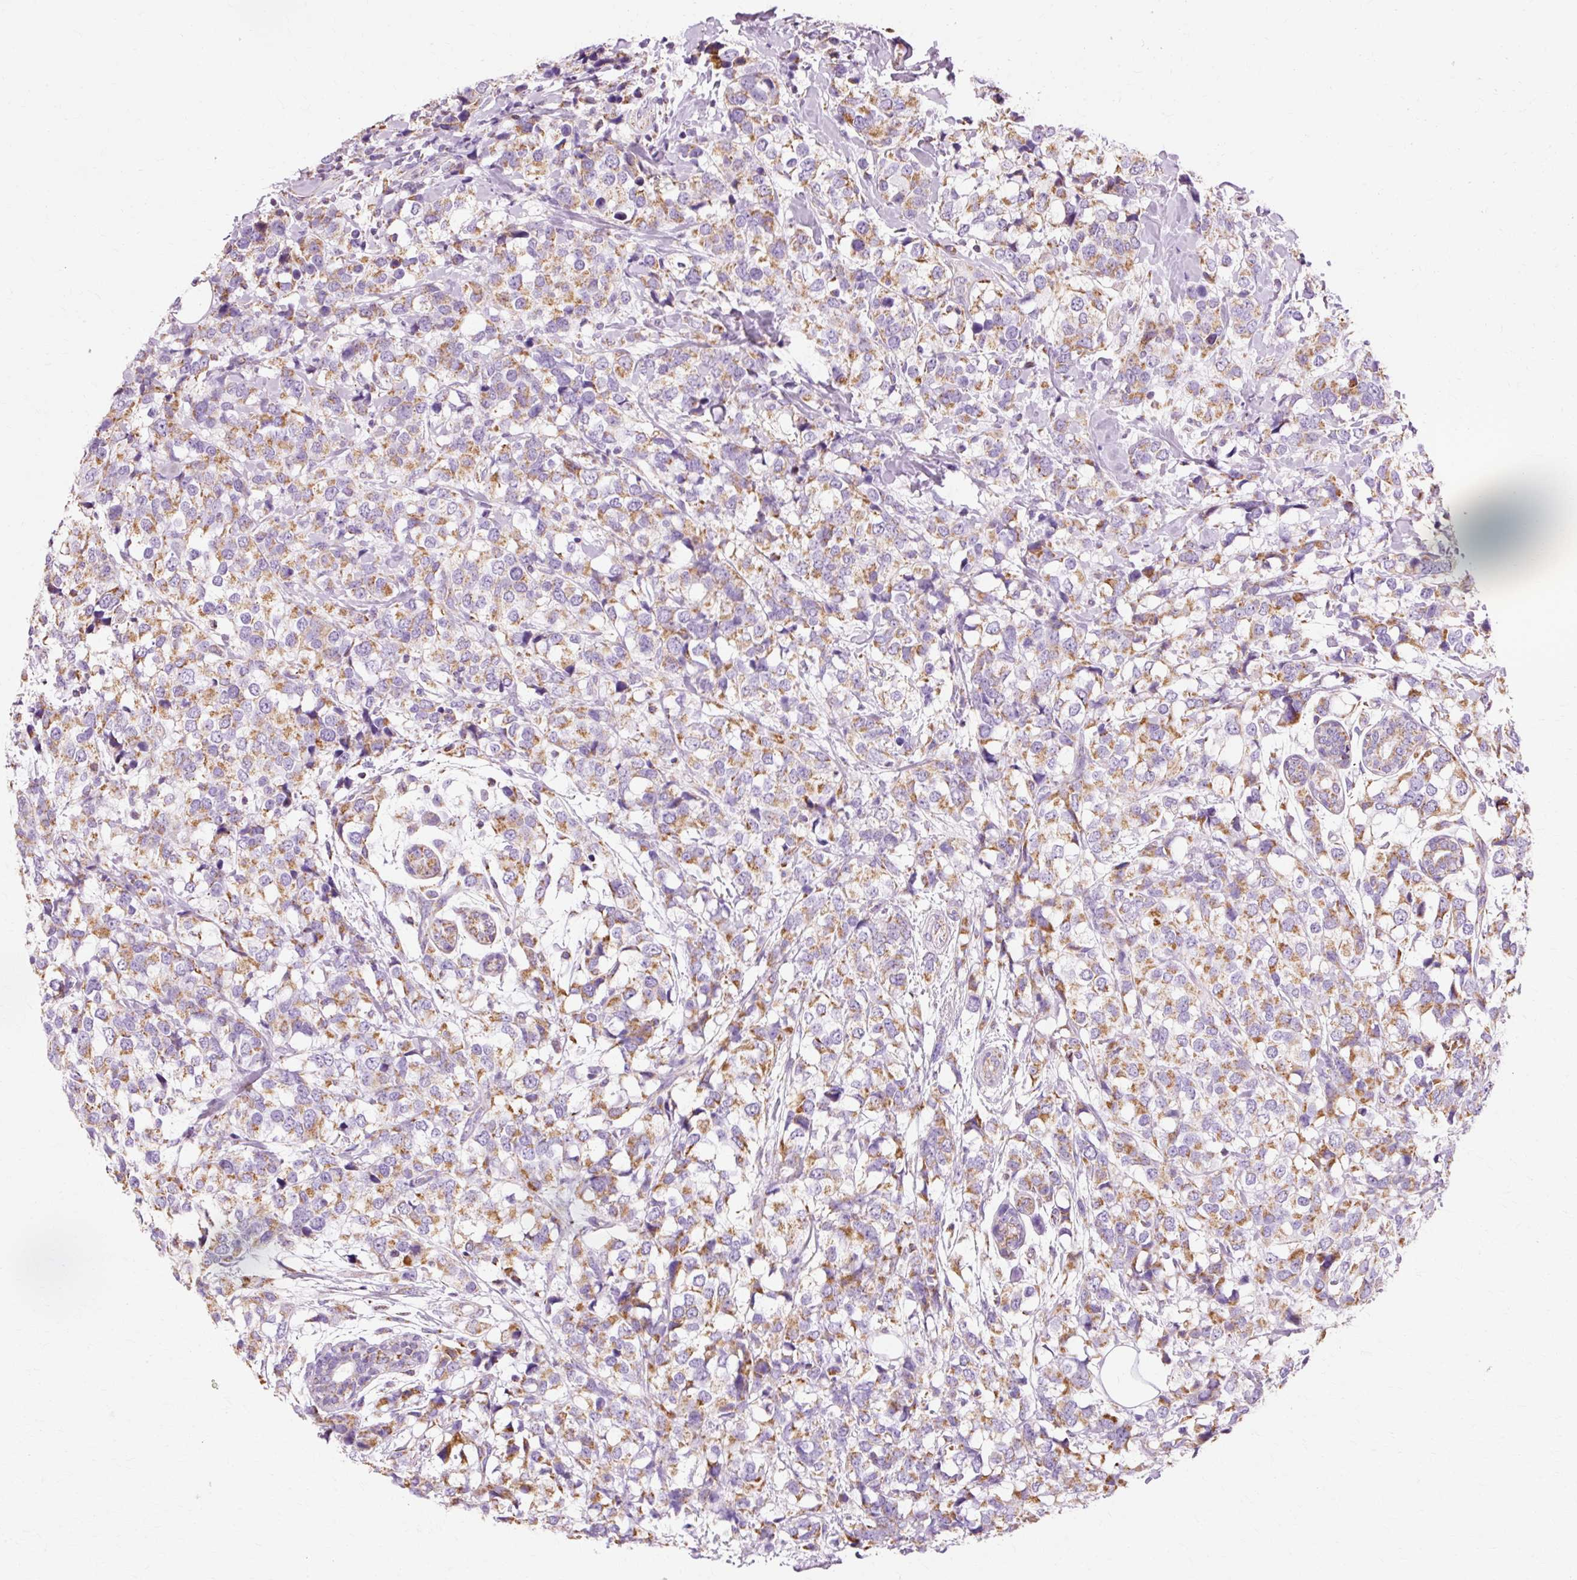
{"staining": {"intensity": "moderate", "quantity": ">75%", "location": "cytoplasmic/membranous"}, "tissue": "breast cancer", "cell_type": "Tumor cells", "image_type": "cancer", "snomed": [{"axis": "morphology", "description": "Lobular carcinoma"}, {"axis": "topography", "description": "Breast"}], "caption": "The photomicrograph exhibits a brown stain indicating the presence of a protein in the cytoplasmic/membranous of tumor cells in breast lobular carcinoma. The staining is performed using DAB brown chromogen to label protein expression. The nuclei are counter-stained blue using hematoxylin.", "gene": "ATP5PO", "patient": {"sex": "female", "age": 59}}